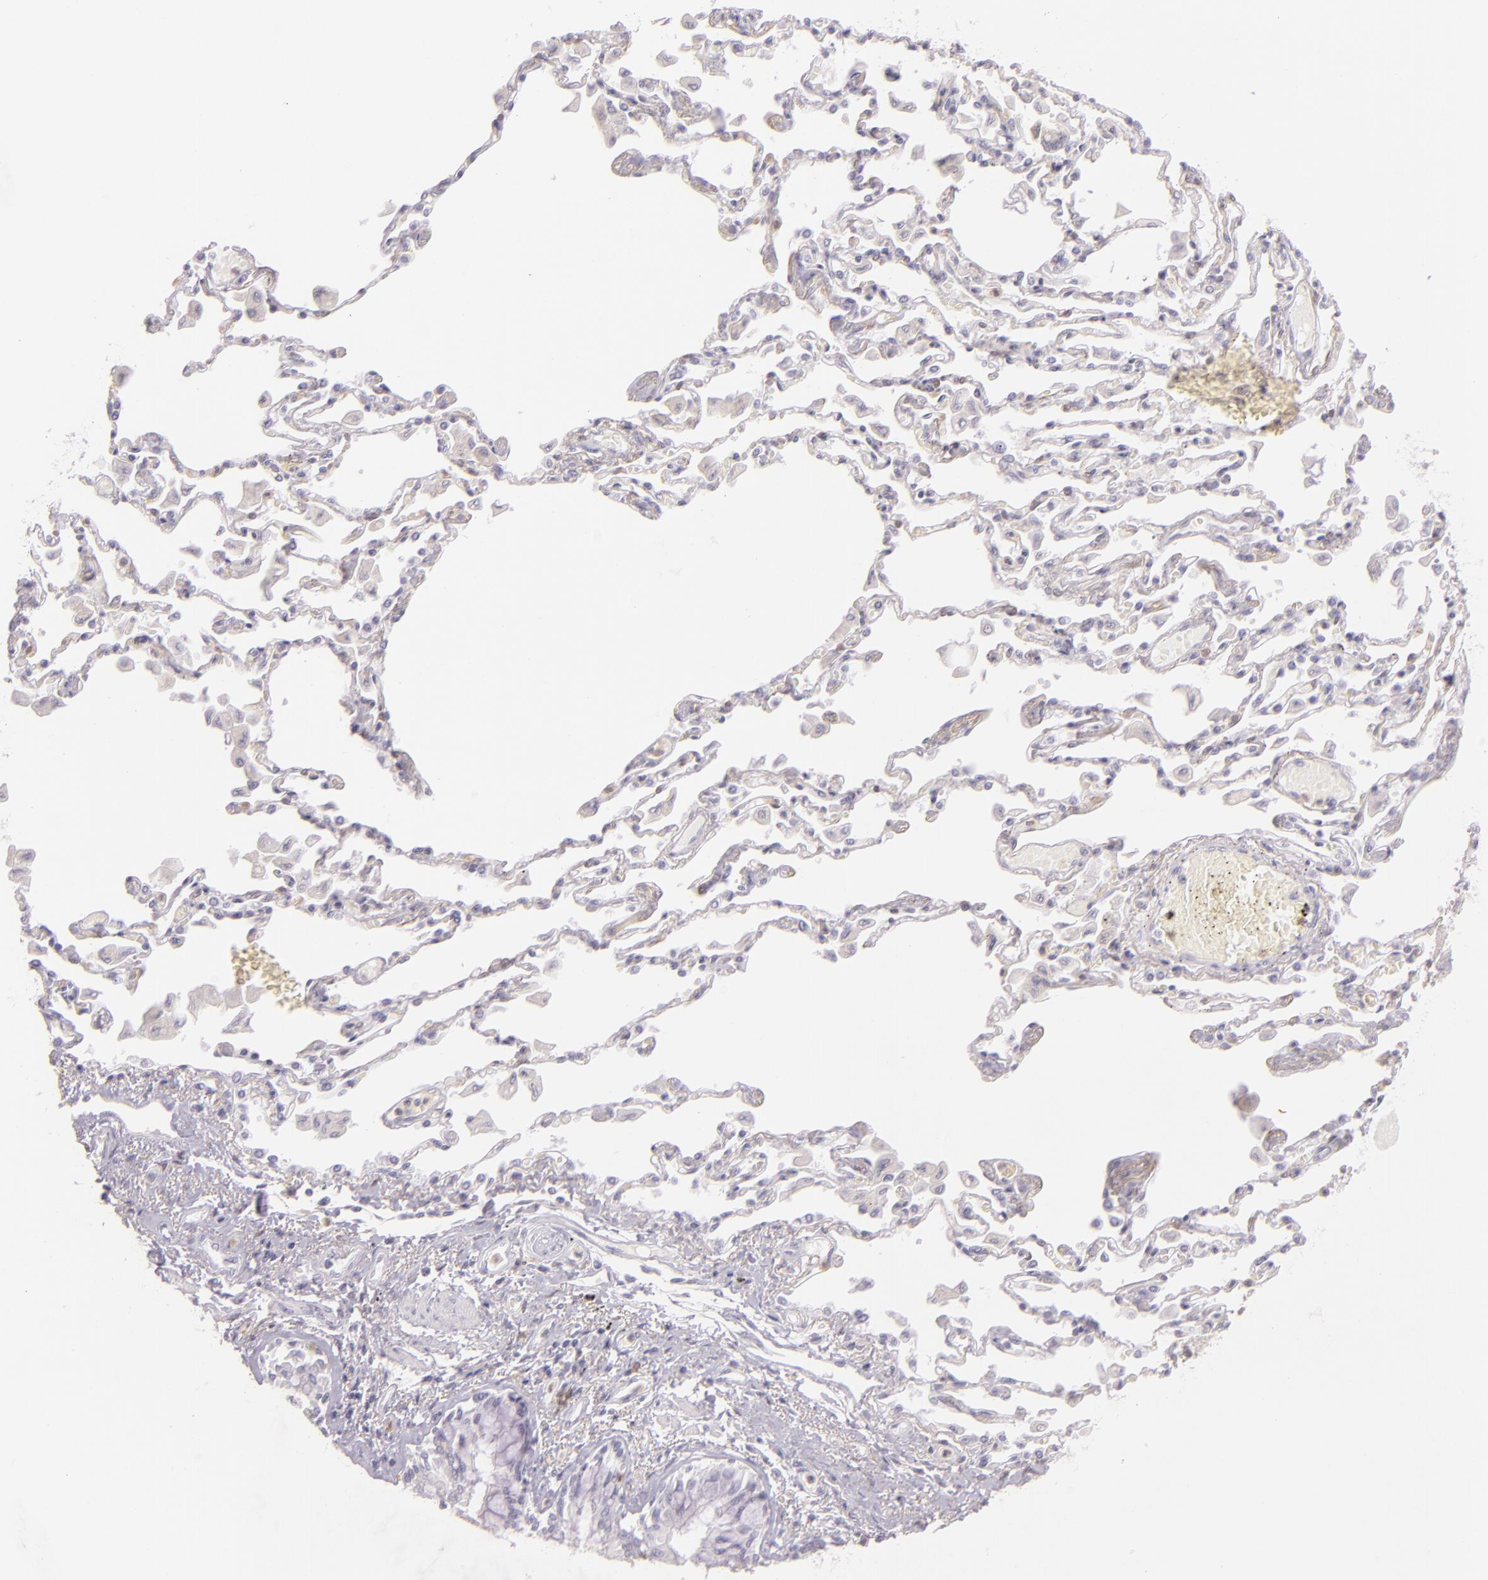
{"staining": {"intensity": "negative", "quantity": "none", "location": "none"}, "tissue": "adipose tissue", "cell_type": "Adipocytes", "image_type": "normal", "snomed": [{"axis": "morphology", "description": "Normal tissue, NOS"}, {"axis": "morphology", "description": "Adenocarcinoma, NOS"}, {"axis": "topography", "description": "Cartilage tissue"}, {"axis": "topography", "description": "Lung"}], "caption": "DAB (3,3'-diaminobenzidine) immunohistochemical staining of unremarkable human adipose tissue shows no significant staining in adipocytes.", "gene": "CBS", "patient": {"sex": "female", "age": 67}}